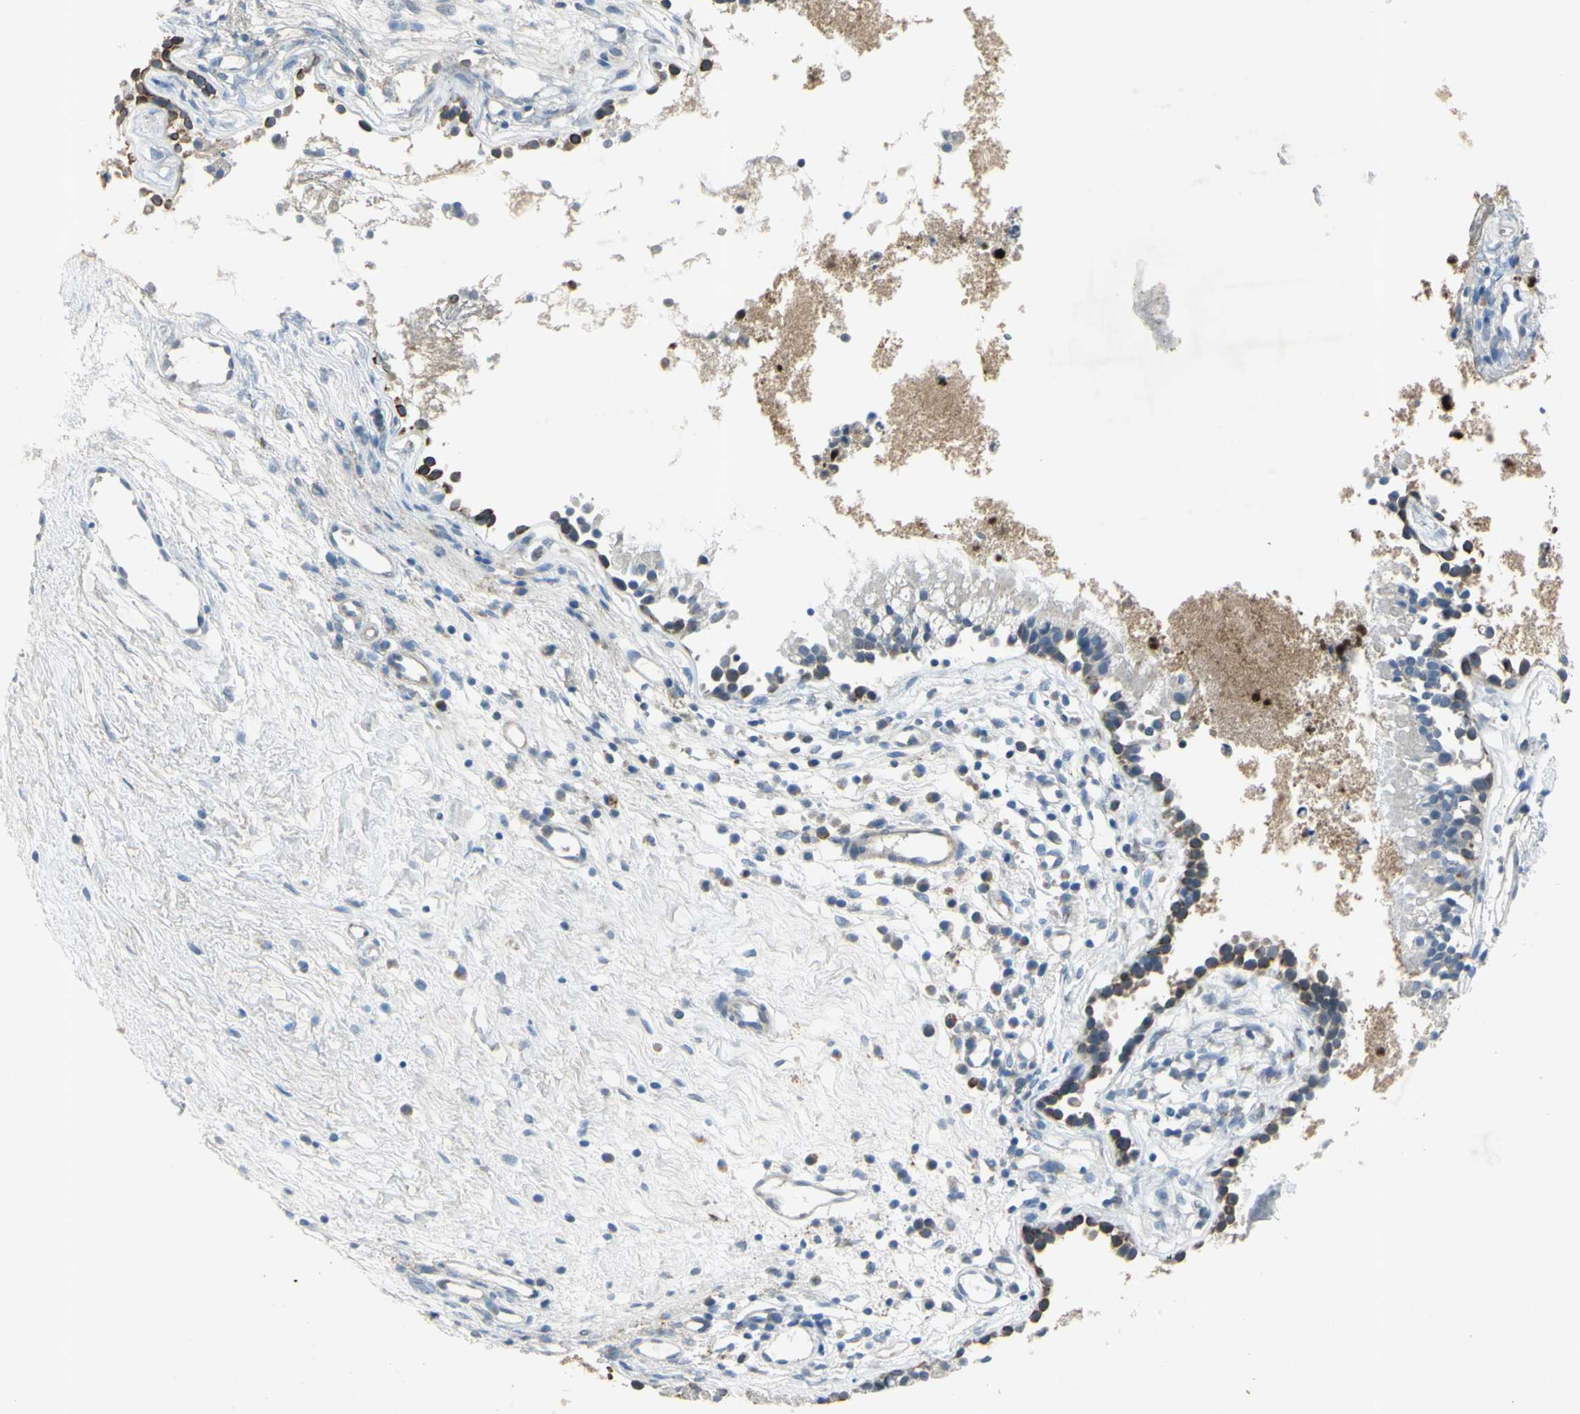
{"staining": {"intensity": "moderate", "quantity": "<25%", "location": "cytoplasmic/membranous"}, "tissue": "nasopharynx", "cell_type": "Respiratory epithelial cells", "image_type": "normal", "snomed": [{"axis": "morphology", "description": "Normal tissue, NOS"}, {"axis": "topography", "description": "Nasopharynx"}], "caption": "Immunohistochemistry micrograph of unremarkable human nasopharynx stained for a protein (brown), which exhibits low levels of moderate cytoplasmic/membranous expression in about <25% of respiratory epithelial cells.", "gene": "AATK", "patient": {"sex": "male", "age": 21}}